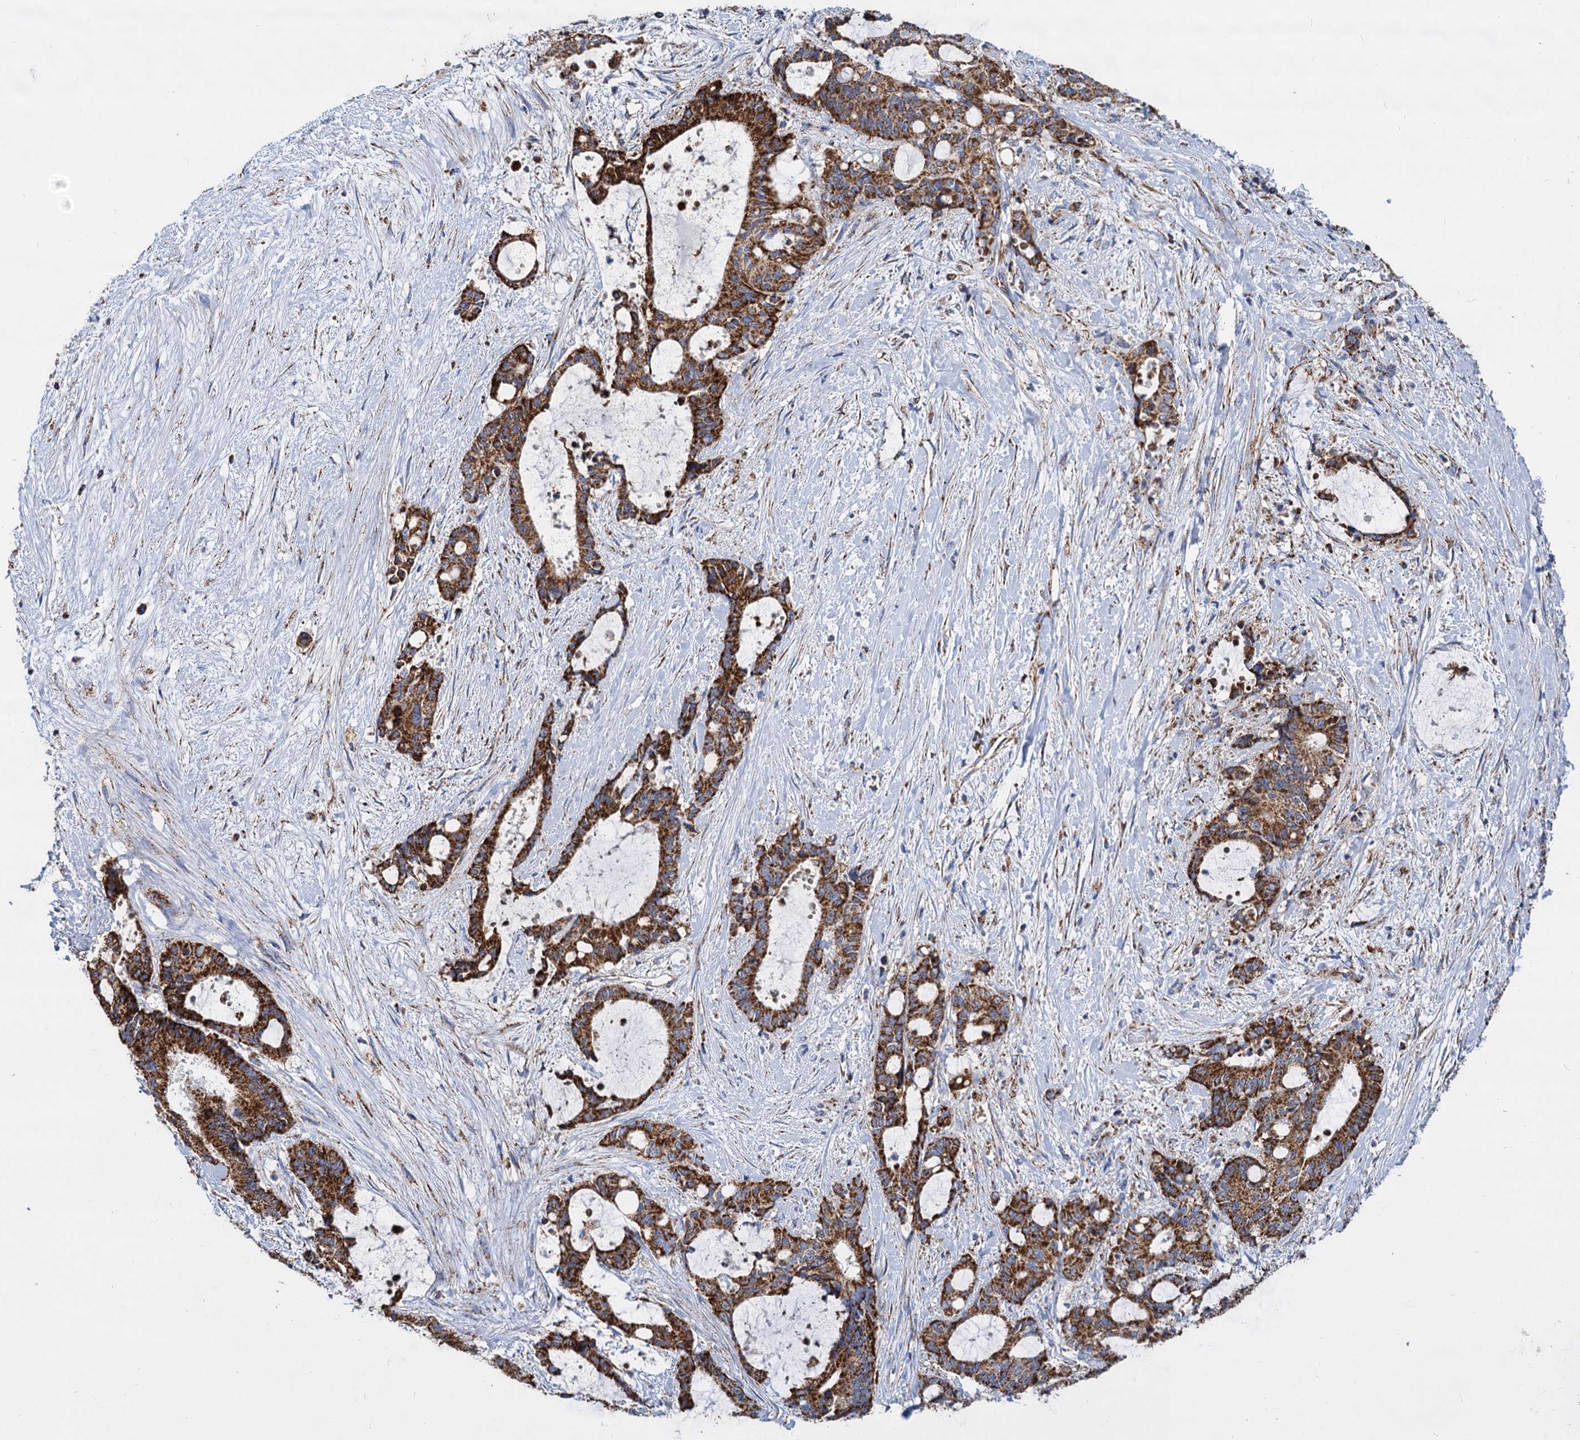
{"staining": {"intensity": "strong", "quantity": ">75%", "location": "cytoplasmic/membranous"}, "tissue": "liver cancer", "cell_type": "Tumor cells", "image_type": "cancer", "snomed": [{"axis": "morphology", "description": "Normal tissue, NOS"}, {"axis": "morphology", "description": "Cholangiocarcinoma"}, {"axis": "topography", "description": "Liver"}, {"axis": "topography", "description": "Peripheral nerve tissue"}], "caption": "Protein expression analysis of cholangiocarcinoma (liver) shows strong cytoplasmic/membranous positivity in approximately >75% of tumor cells.", "gene": "TIMM10", "patient": {"sex": "female", "age": 73}}